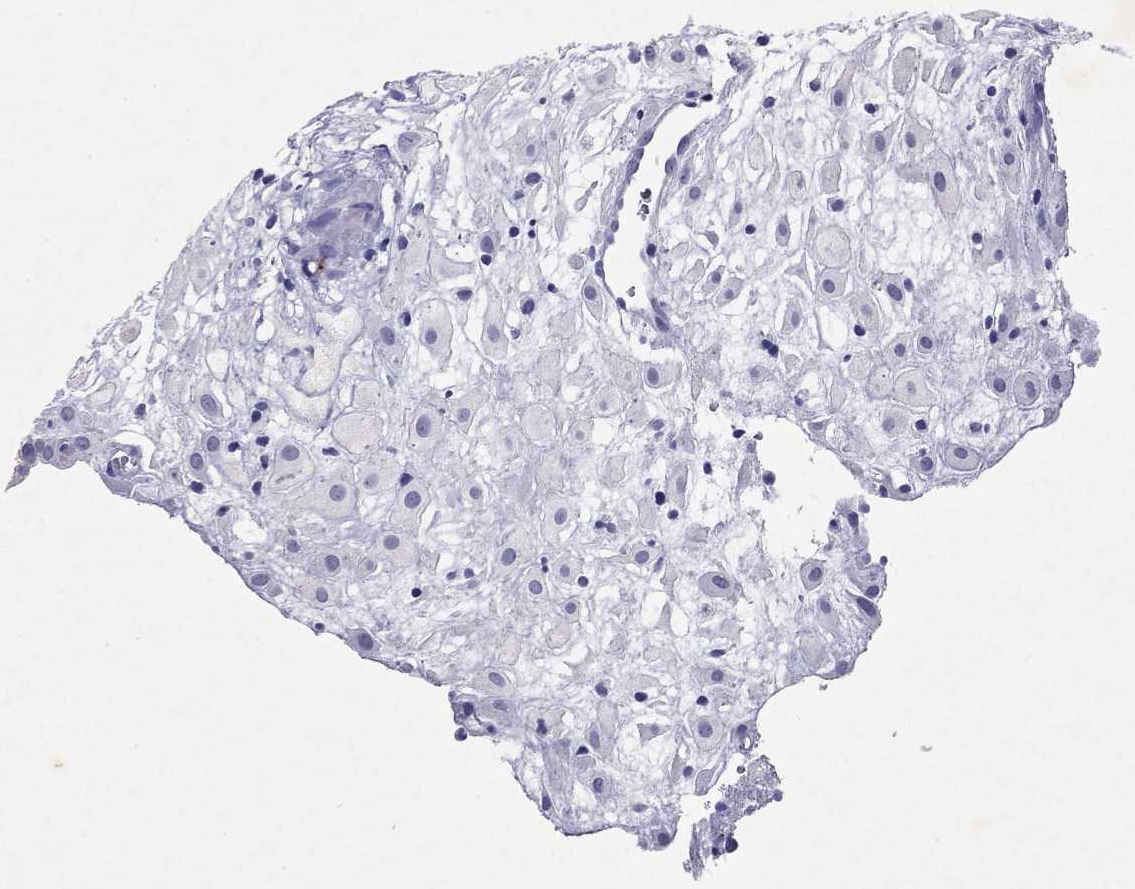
{"staining": {"intensity": "negative", "quantity": "none", "location": "none"}, "tissue": "placenta", "cell_type": "Decidual cells", "image_type": "normal", "snomed": [{"axis": "morphology", "description": "Normal tissue, NOS"}, {"axis": "topography", "description": "Placenta"}], "caption": "Immunohistochemistry of normal placenta shows no positivity in decidual cells.", "gene": "ARMC12", "patient": {"sex": "female", "age": 24}}